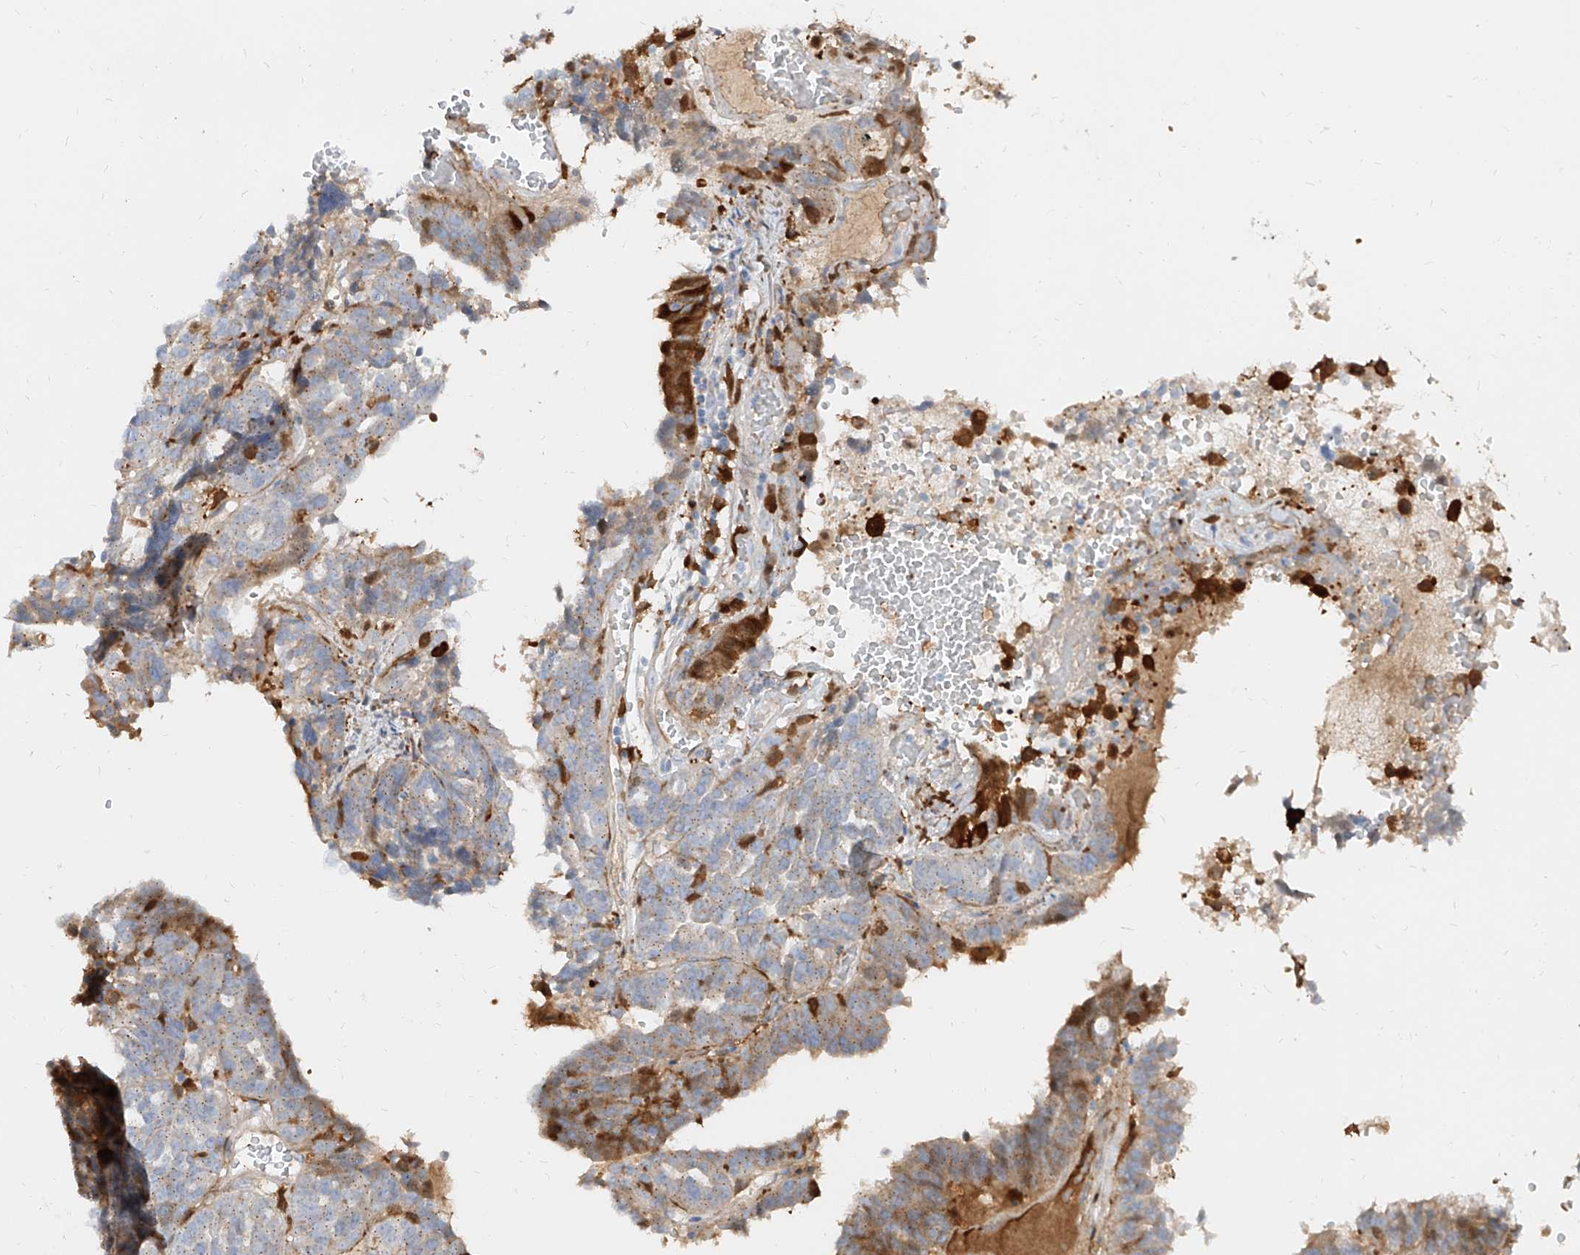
{"staining": {"intensity": "strong", "quantity": "25%-75%", "location": "cytoplasmic/membranous"}, "tissue": "ovarian cancer", "cell_type": "Tumor cells", "image_type": "cancer", "snomed": [{"axis": "morphology", "description": "Cystadenocarcinoma, serous, NOS"}, {"axis": "topography", "description": "Ovary"}], "caption": "This micrograph demonstrates immunohistochemistry (IHC) staining of ovarian serous cystadenocarcinoma, with high strong cytoplasmic/membranous expression in about 25%-75% of tumor cells.", "gene": "KYNU", "patient": {"sex": "female", "age": 59}}